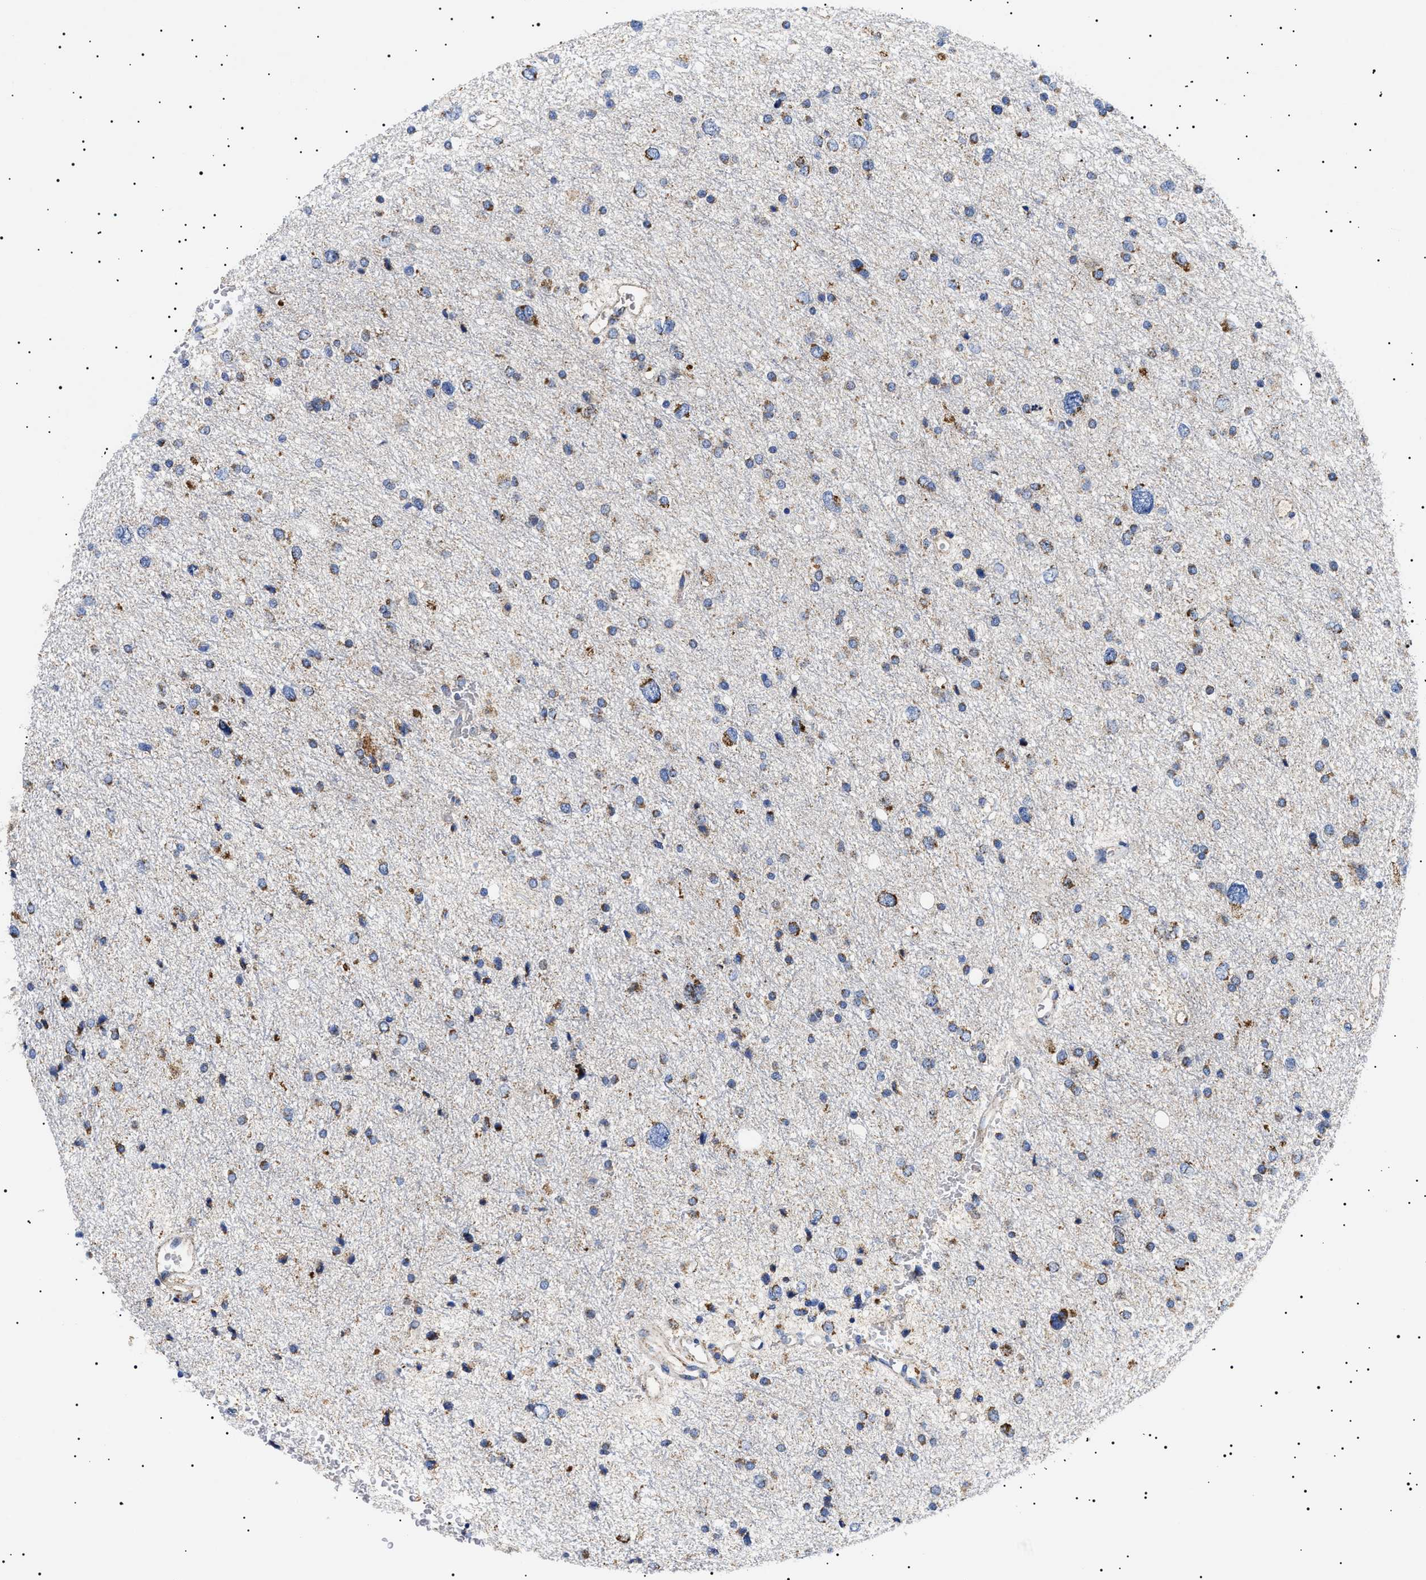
{"staining": {"intensity": "strong", "quantity": "25%-75%", "location": "cytoplasmic/membranous"}, "tissue": "glioma", "cell_type": "Tumor cells", "image_type": "cancer", "snomed": [{"axis": "morphology", "description": "Glioma, malignant, Low grade"}, {"axis": "topography", "description": "Brain"}], "caption": "Protein analysis of glioma tissue demonstrates strong cytoplasmic/membranous staining in about 25%-75% of tumor cells. The protein is stained brown, and the nuclei are stained in blue (DAB (3,3'-diaminobenzidine) IHC with brightfield microscopy, high magnification).", "gene": "CHRDL2", "patient": {"sex": "female", "age": 37}}